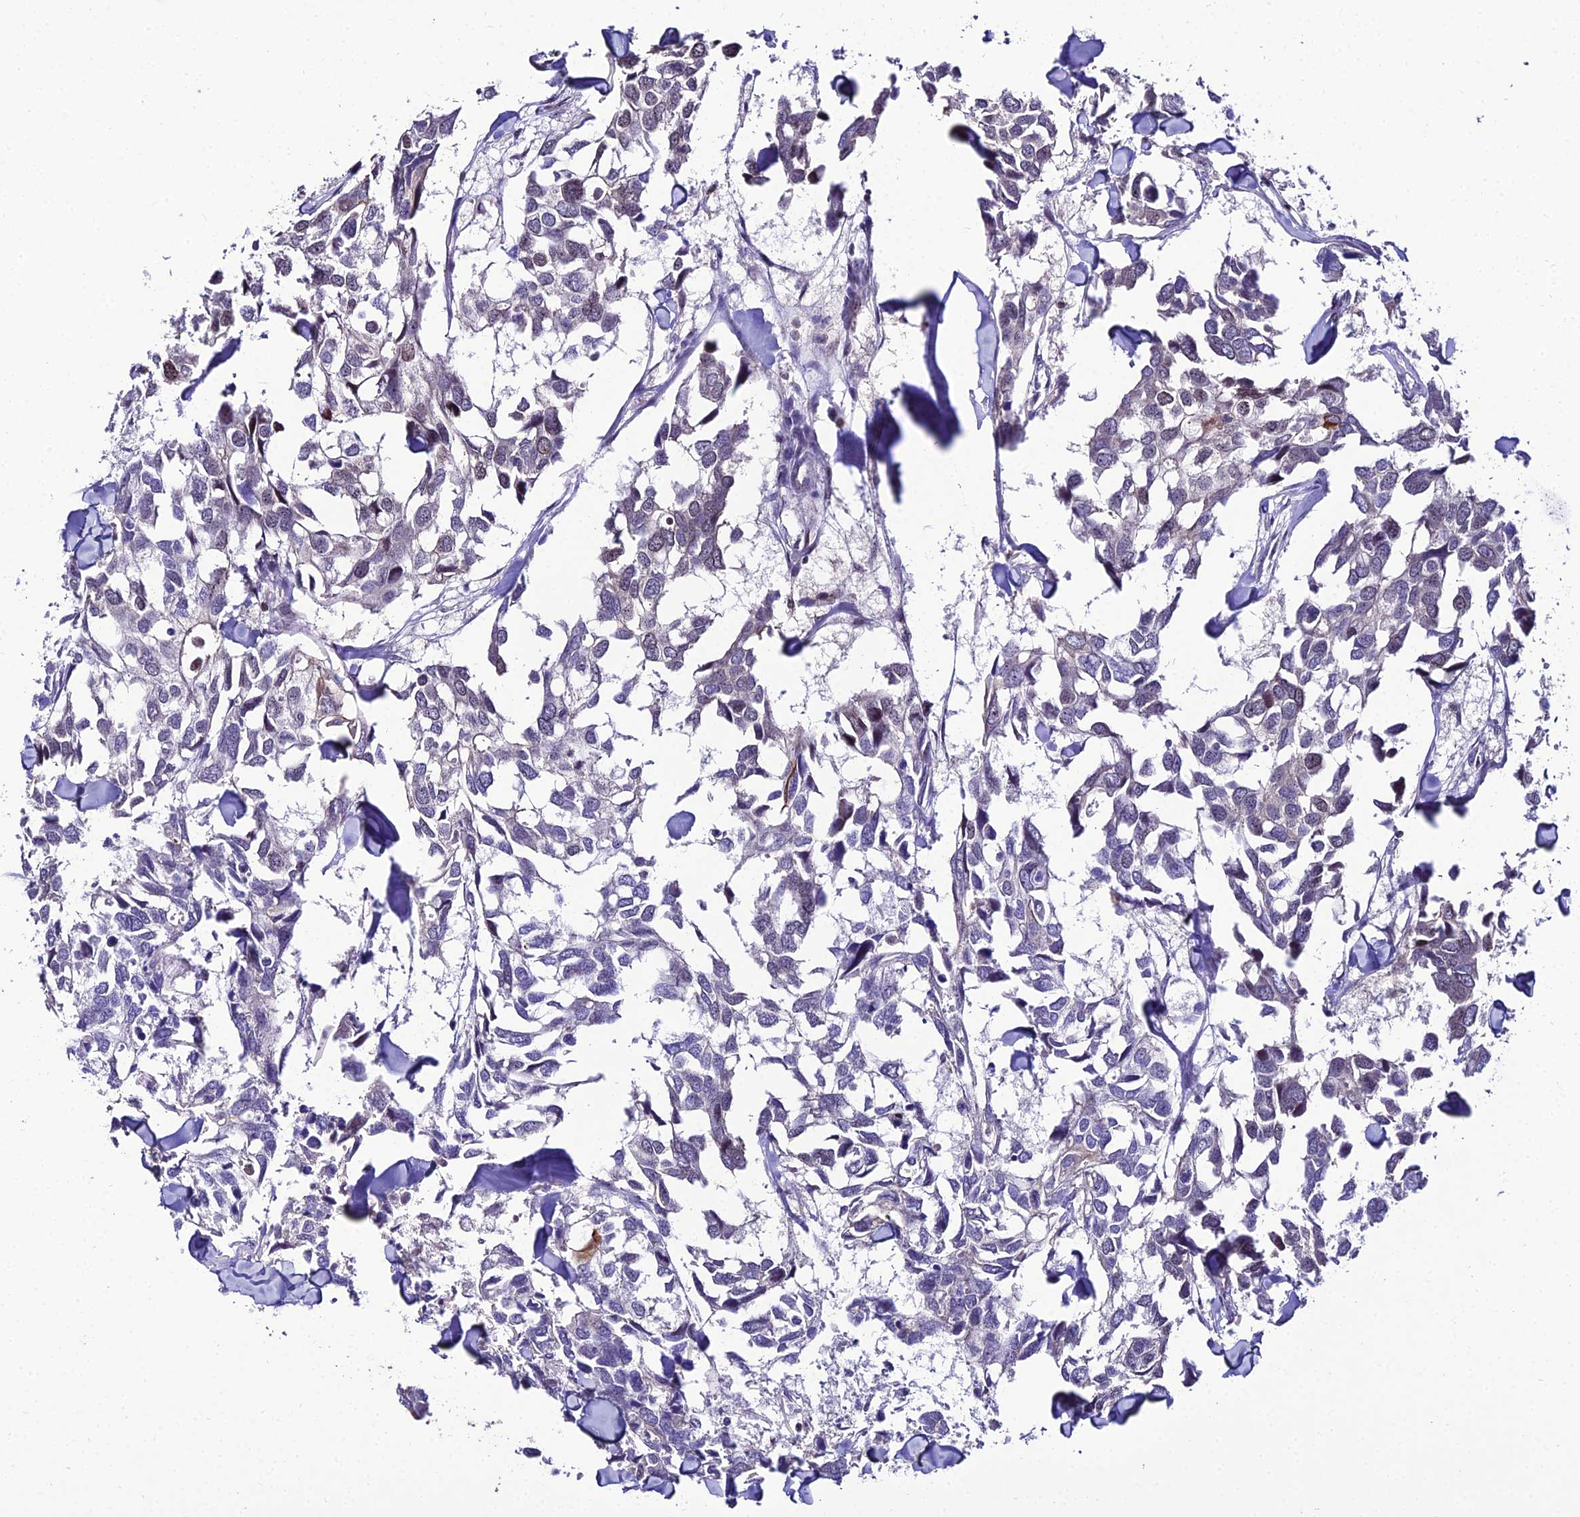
{"staining": {"intensity": "weak", "quantity": "<25%", "location": "nuclear"}, "tissue": "breast cancer", "cell_type": "Tumor cells", "image_type": "cancer", "snomed": [{"axis": "morphology", "description": "Duct carcinoma"}, {"axis": "topography", "description": "Breast"}], "caption": "Tumor cells show no significant positivity in breast infiltrating ductal carcinoma. Nuclei are stained in blue.", "gene": "SHQ1", "patient": {"sex": "female", "age": 83}}